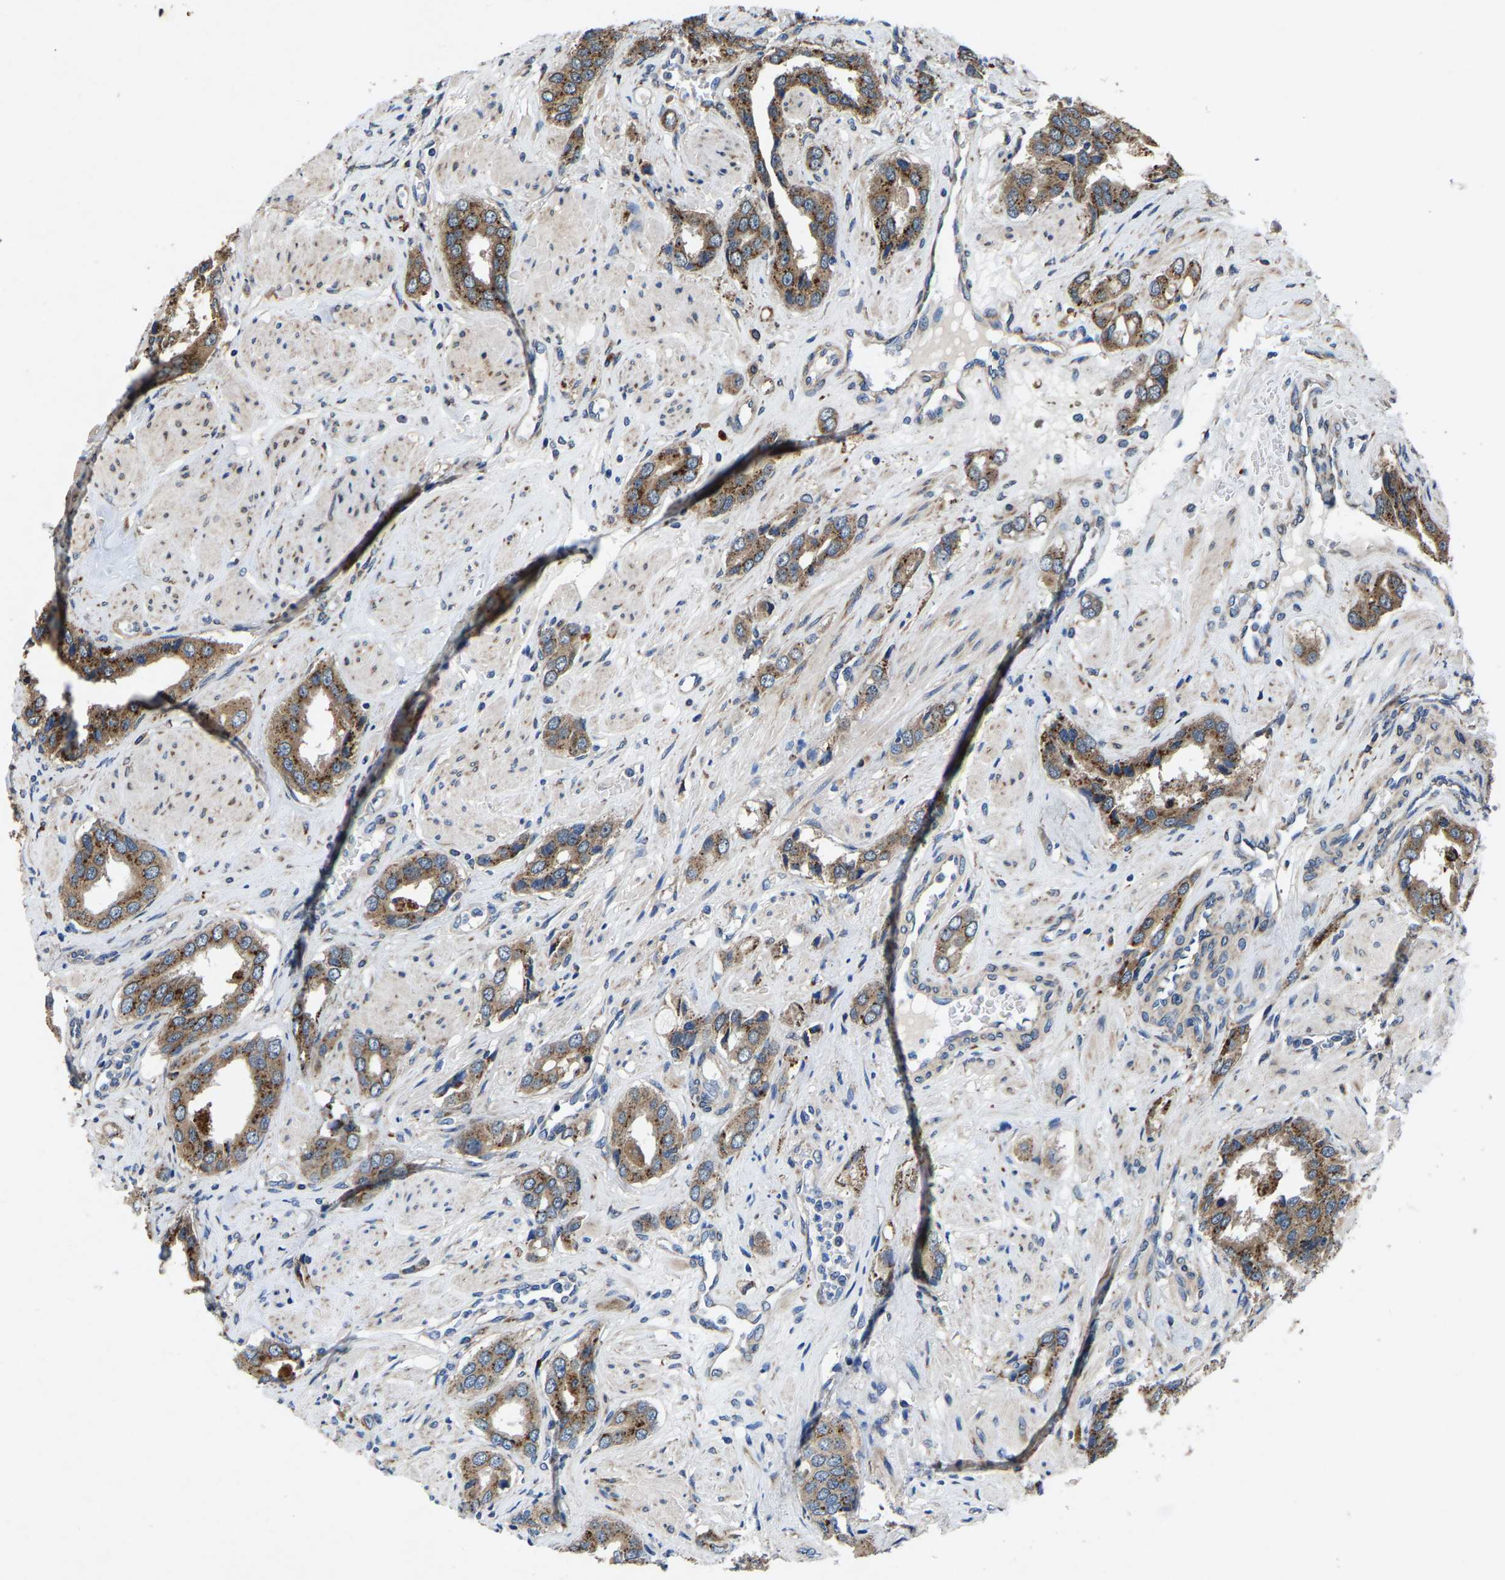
{"staining": {"intensity": "moderate", "quantity": ">75%", "location": "cytoplasmic/membranous"}, "tissue": "prostate cancer", "cell_type": "Tumor cells", "image_type": "cancer", "snomed": [{"axis": "morphology", "description": "Adenocarcinoma, High grade"}, {"axis": "topography", "description": "Prostate"}], "caption": "Protein expression analysis of human prostate cancer (adenocarcinoma (high-grade)) reveals moderate cytoplasmic/membranous expression in approximately >75% of tumor cells.", "gene": "PDP1", "patient": {"sex": "male", "age": 52}}